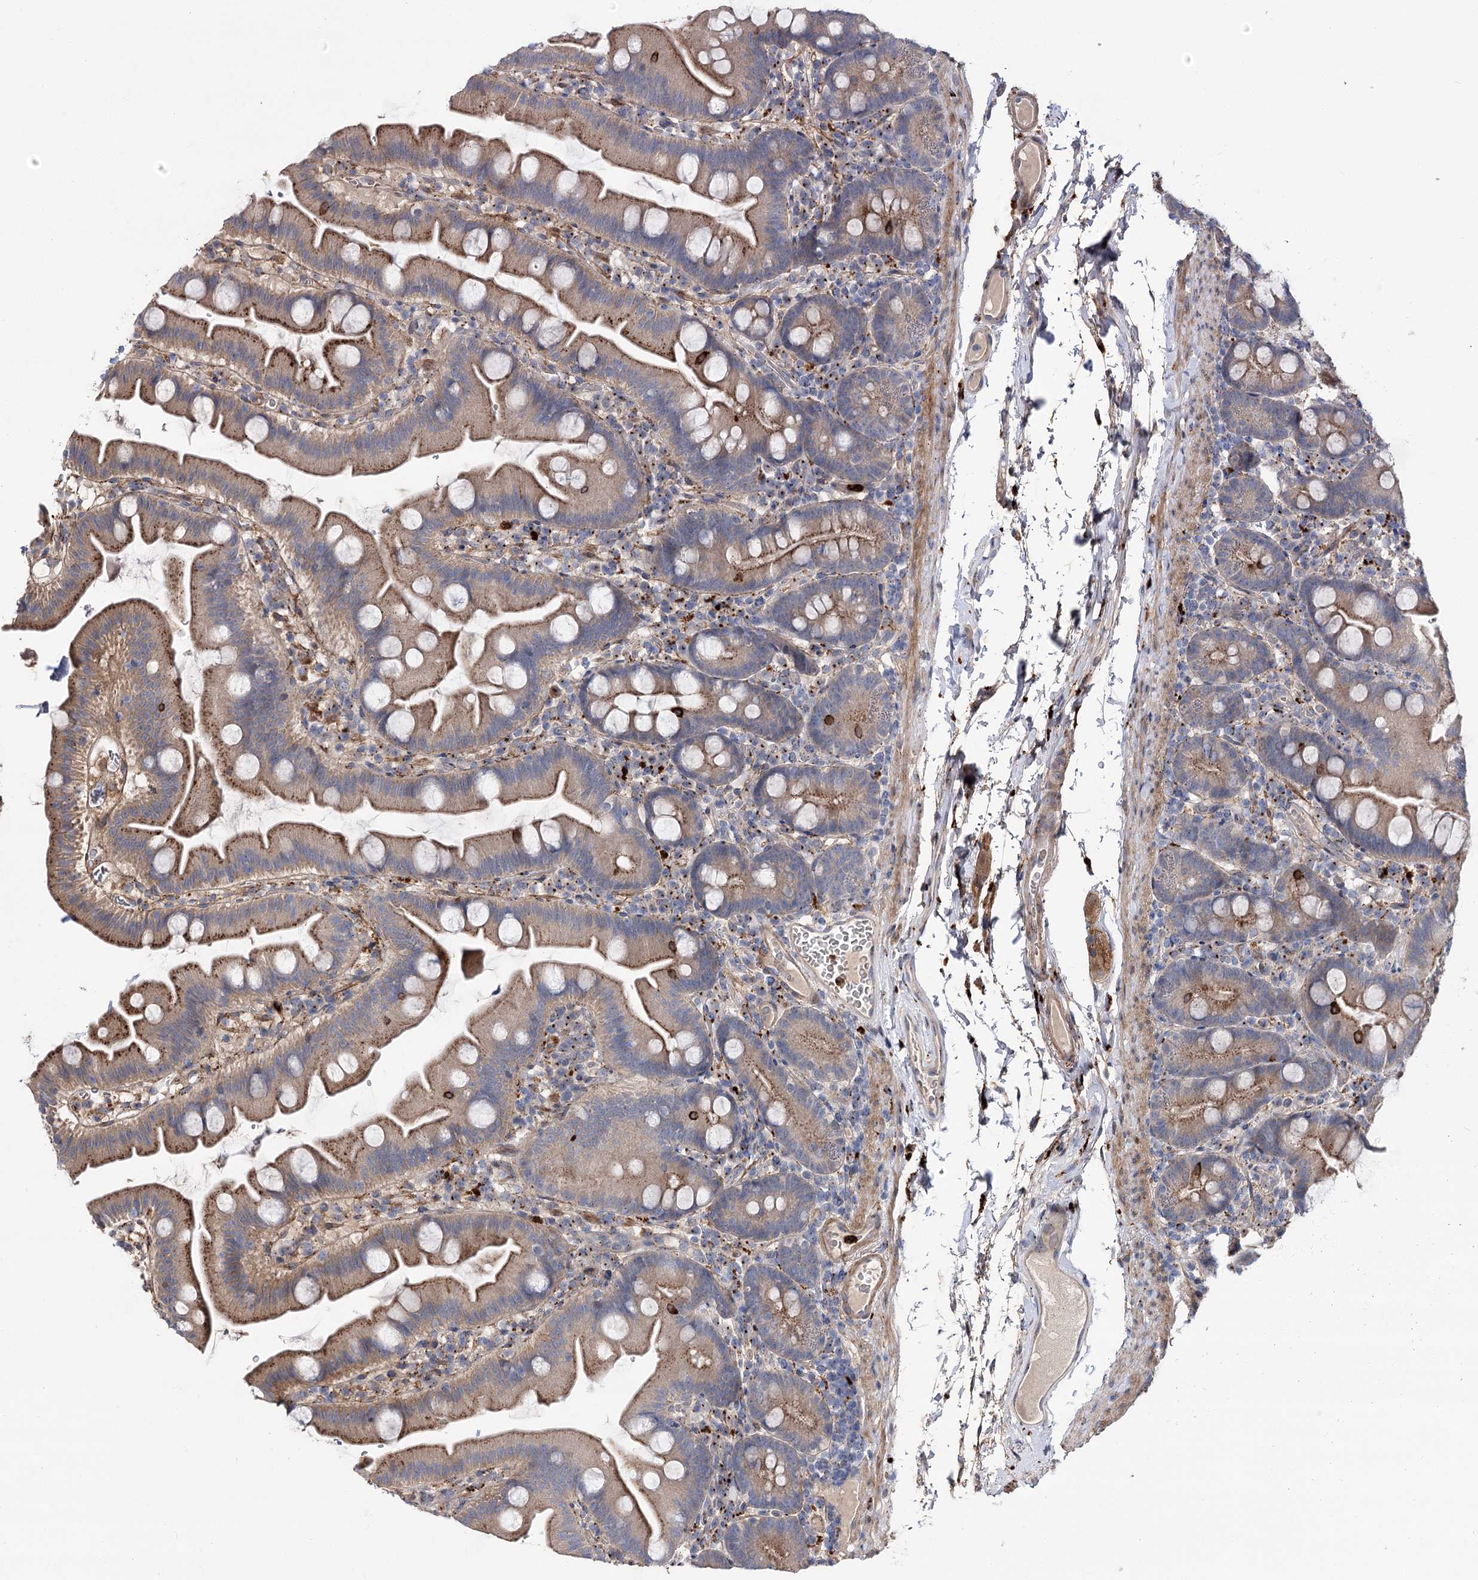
{"staining": {"intensity": "weak", "quantity": "25%-75%", "location": "cytoplasmic/membranous"}, "tissue": "small intestine", "cell_type": "Glandular cells", "image_type": "normal", "snomed": [{"axis": "morphology", "description": "Normal tissue, NOS"}, {"axis": "topography", "description": "Small intestine"}], "caption": "High-power microscopy captured an immunohistochemistry image of benign small intestine, revealing weak cytoplasmic/membranous positivity in about 25%-75% of glandular cells.", "gene": "MINDY3", "patient": {"sex": "female", "age": 68}}